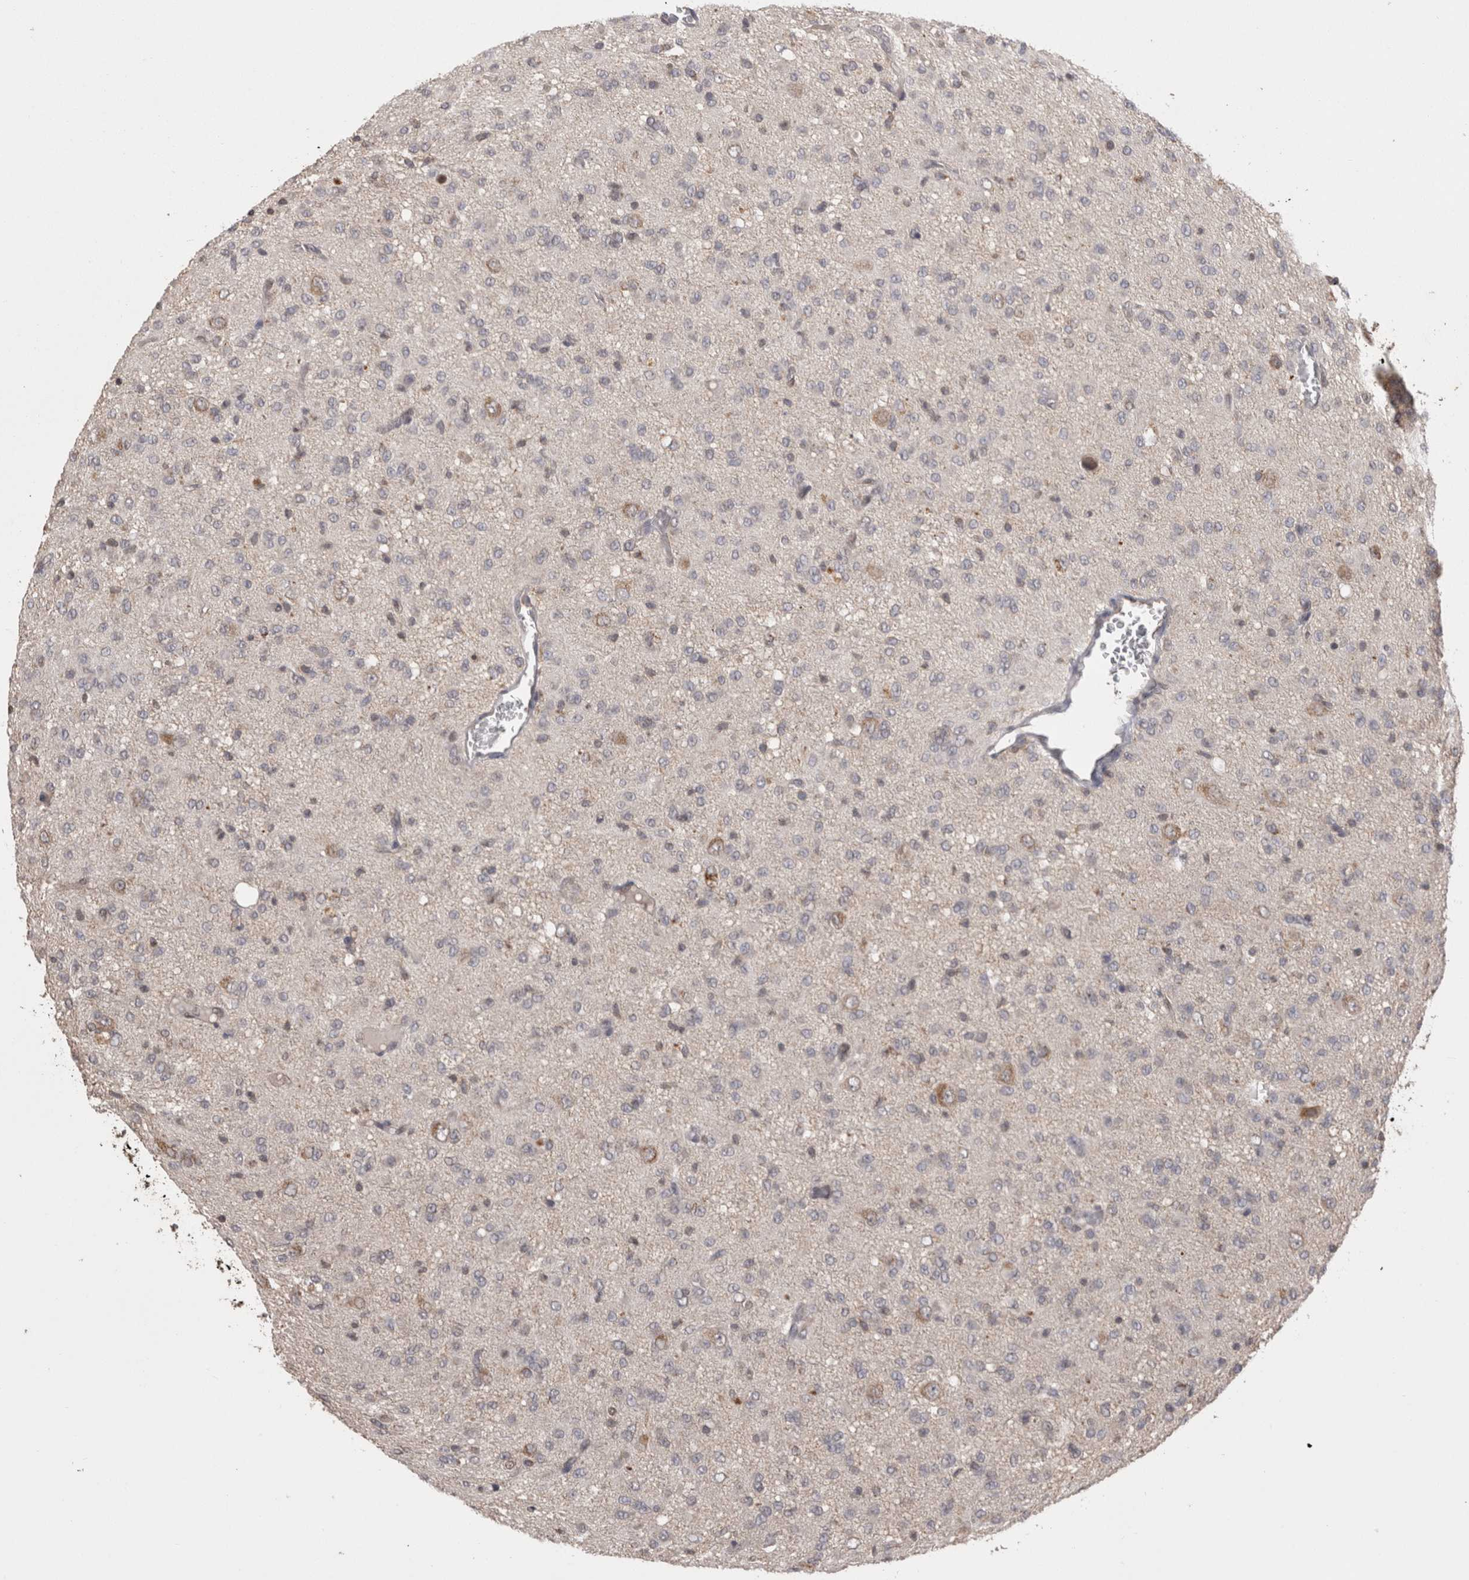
{"staining": {"intensity": "negative", "quantity": "none", "location": "none"}, "tissue": "glioma", "cell_type": "Tumor cells", "image_type": "cancer", "snomed": [{"axis": "morphology", "description": "Glioma, malignant, High grade"}, {"axis": "topography", "description": "Brain"}], "caption": "A high-resolution photomicrograph shows IHC staining of glioma, which demonstrates no significant positivity in tumor cells.", "gene": "PREP", "patient": {"sex": "female", "age": 59}}